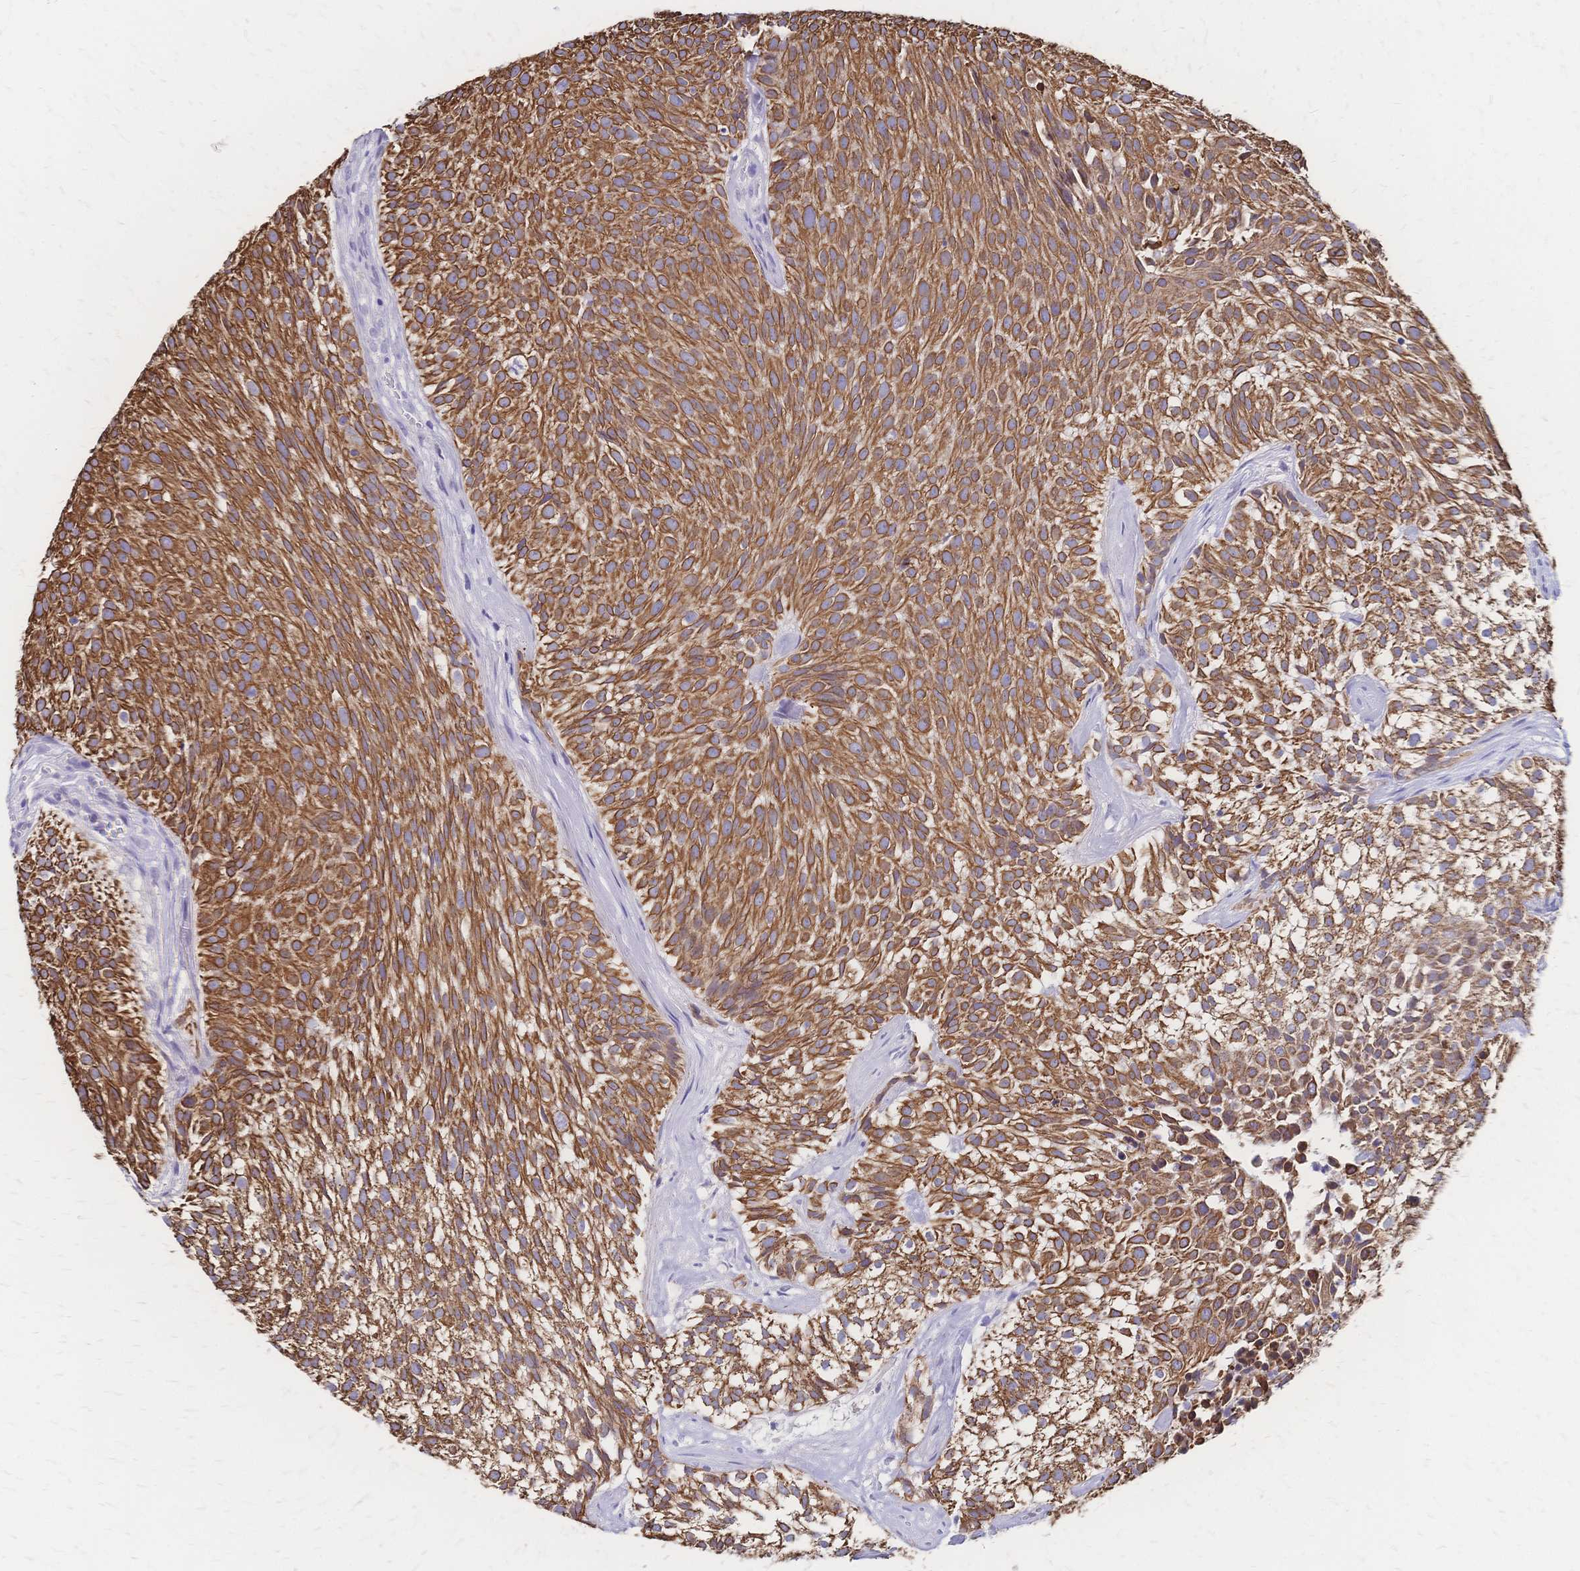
{"staining": {"intensity": "strong", "quantity": ">75%", "location": "cytoplasmic/membranous"}, "tissue": "urothelial cancer", "cell_type": "Tumor cells", "image_type": "cancer", "snomed": [{"axis": "morphology", "description": "Urothelial carcinoma, Low grade"}, {"axis": "topography", "description": "Urinary bladder"}], "caption": "There is high levels of strong cytoplasmic/membranous positivity in tumor cells of urothelial carcinoma (low-grade), as demonstrated by immunohistochemical staining (brown color).", "gene": "DTNB", "patient": {"sex": "male", "age": 70}}